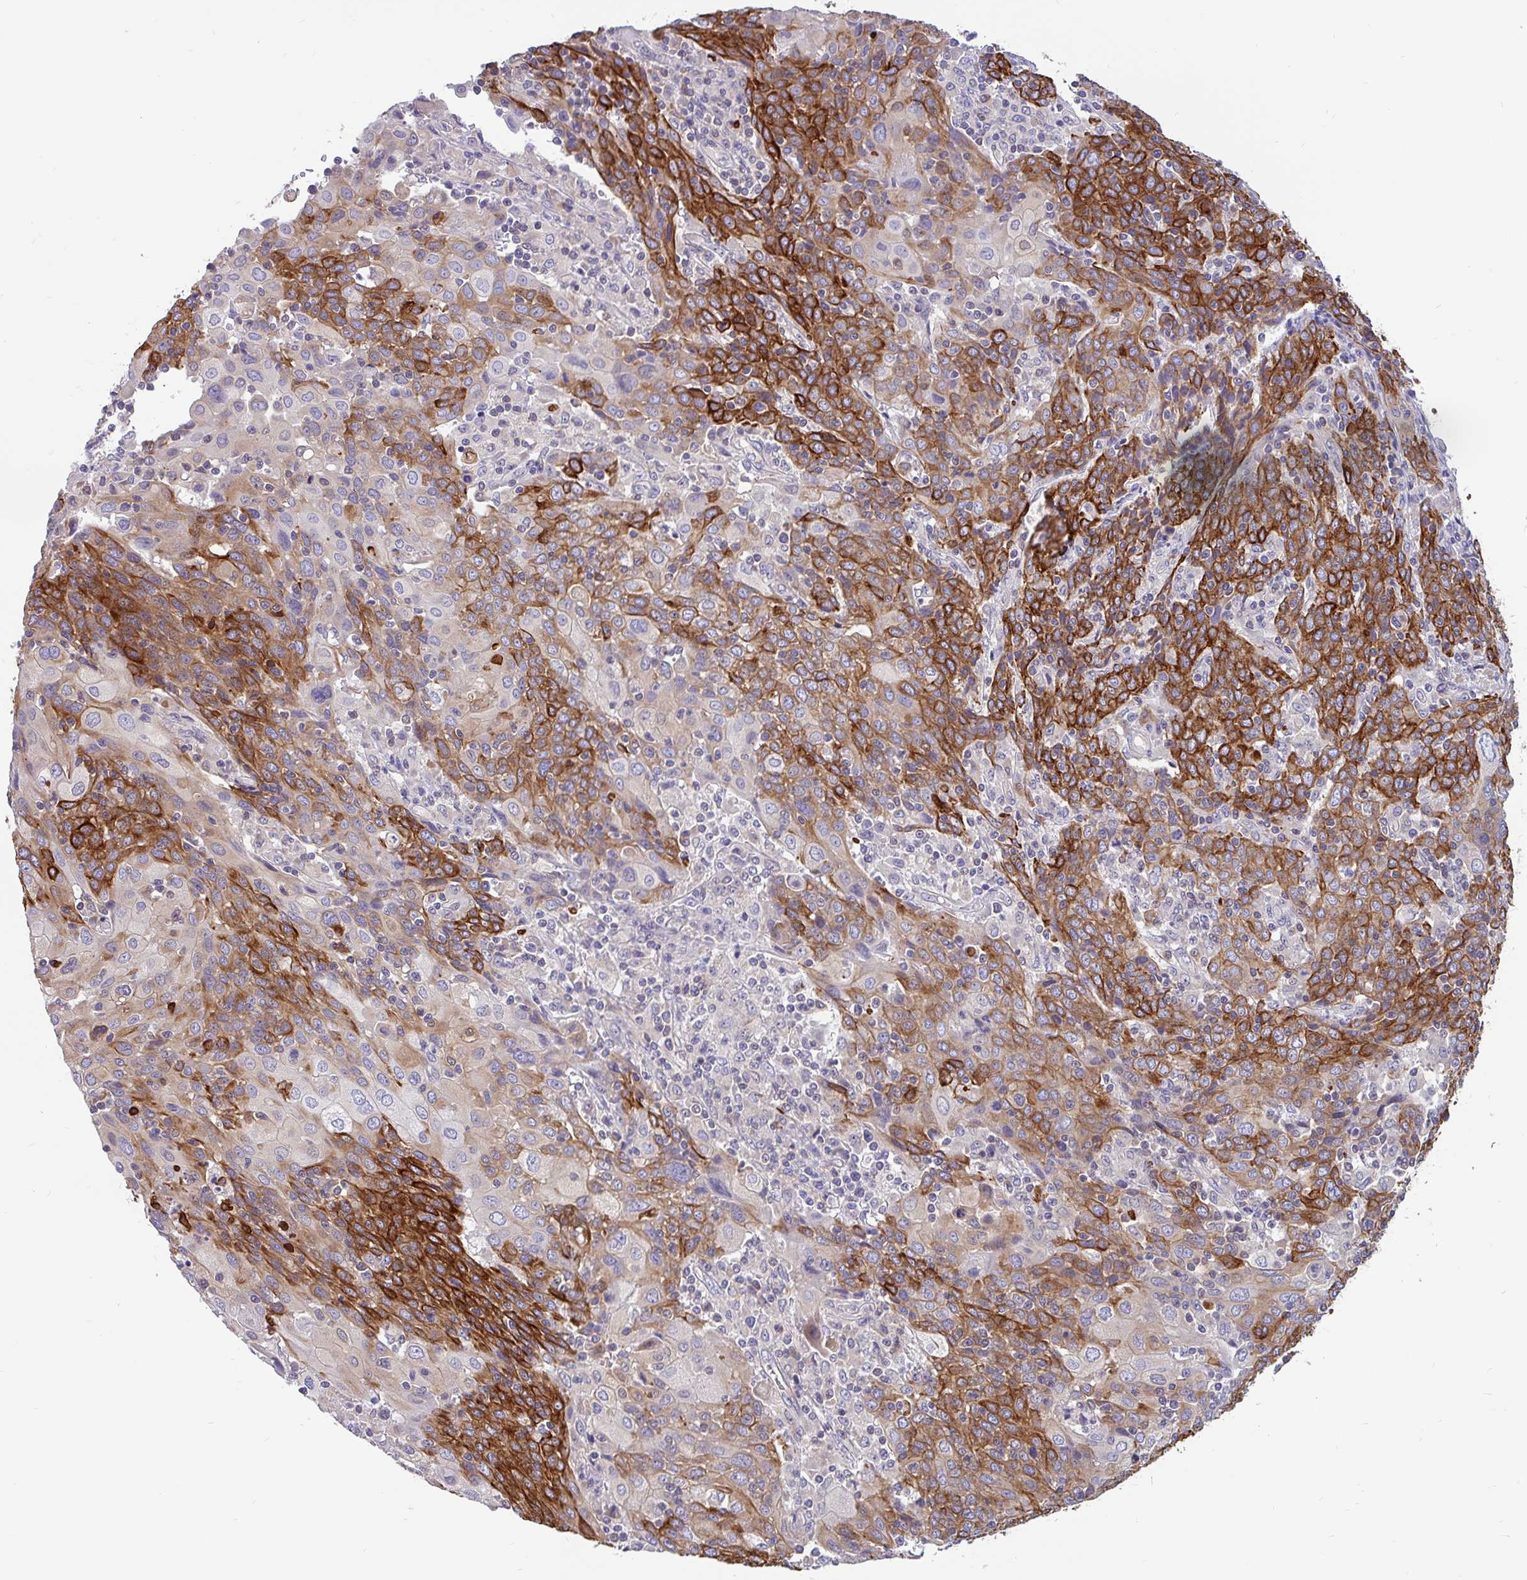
{"staining": {"intensity": "strong", "quantity": ">75%", "location": "cytoplasmic/membranous"}, "tissue": "cervical cancer", "cell_type": "Tumor cells", "image_type": "cancer", "snomed": [{"axis": "morphology", "description": "Squamous cell carcinoma, NOS"}, {"axis": "topography", "description": "Cervix"}], "caption": "Protein staining displays strong cytoplasmic/membranous expression in approximately >75% of tumor cells in cervical squamous cell carcinoma.", "gene": "LRRC26", "patient": {"sex": "female", "age": 67}}